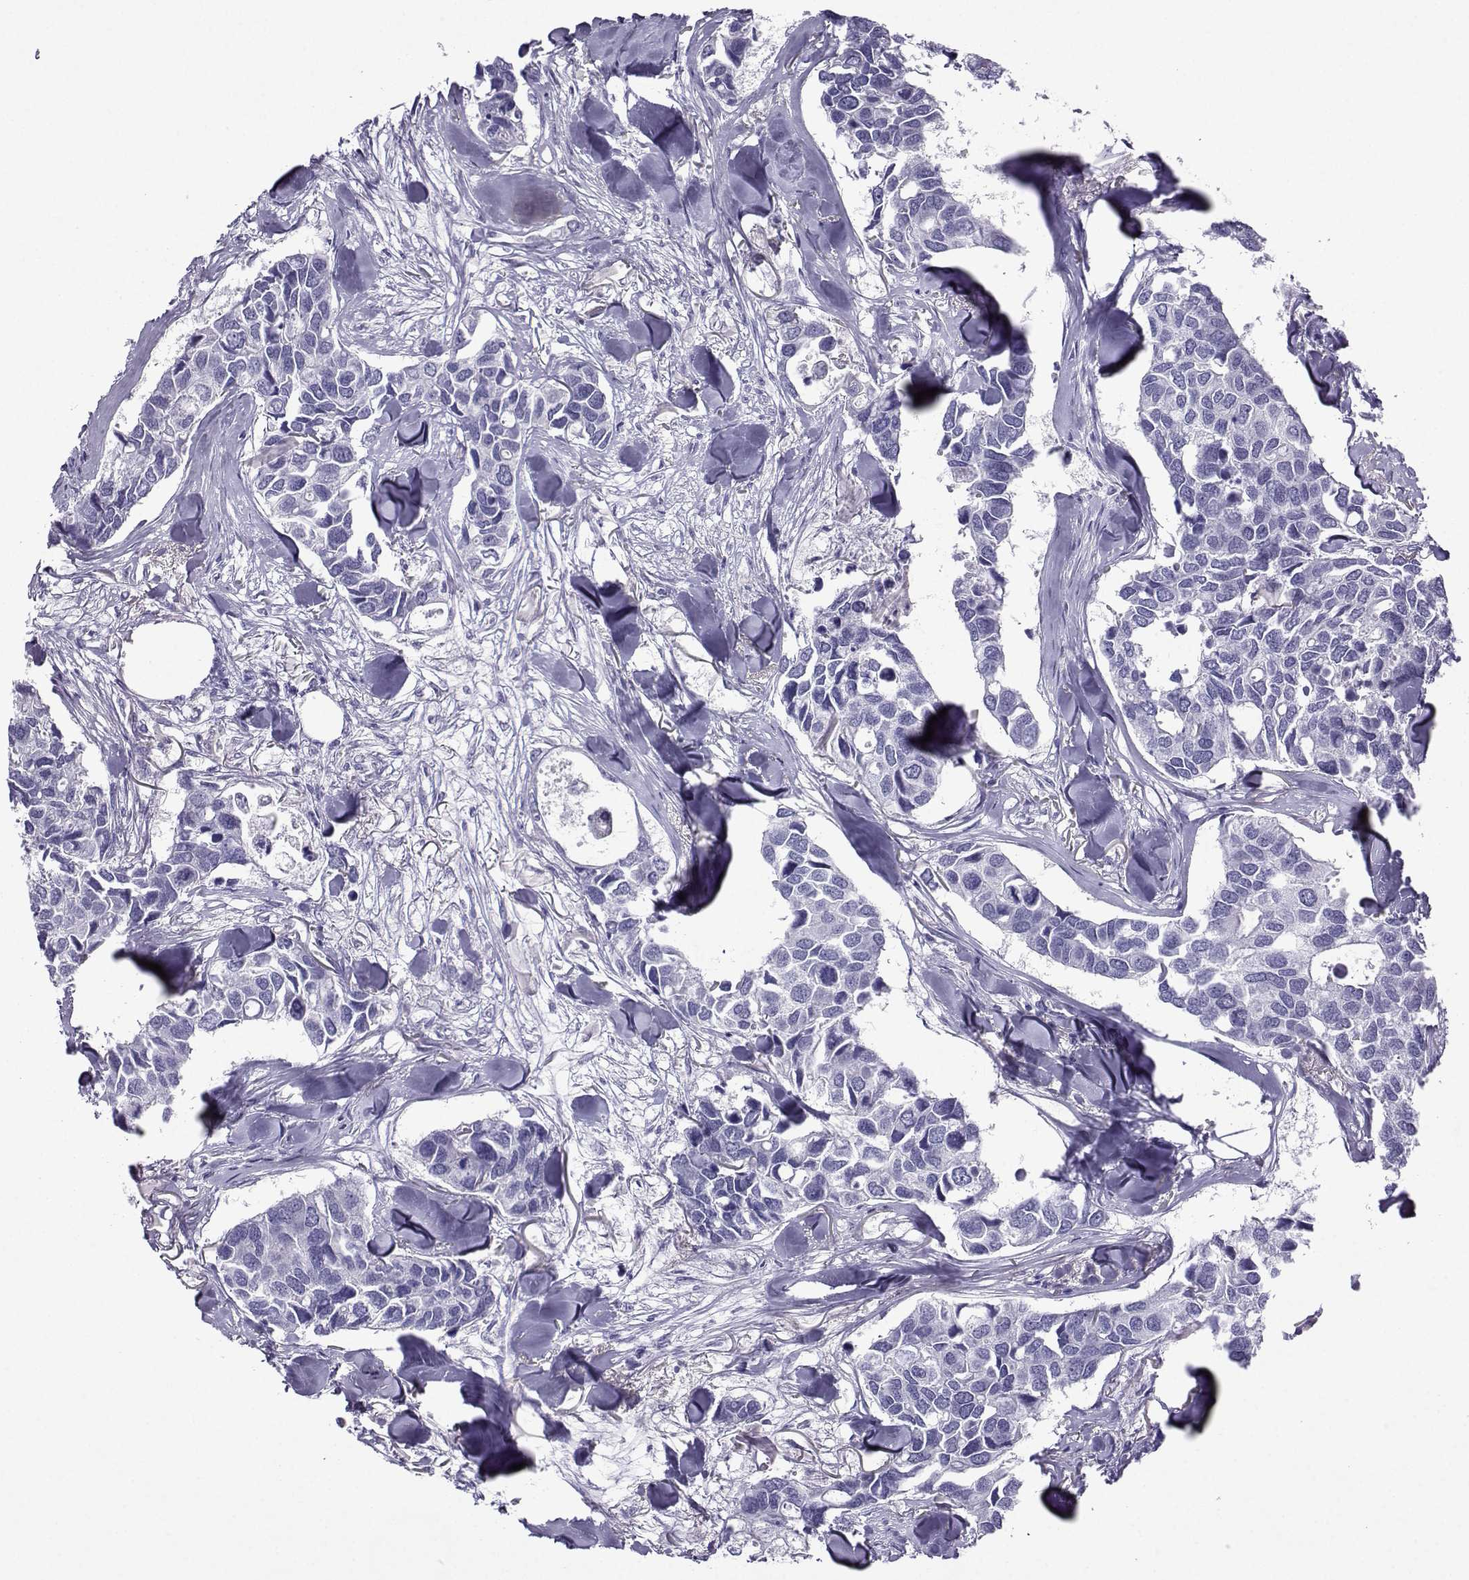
{"staining": {"intensity": "negative", "quantity": "none", "location": "none"}, "tissue": "breast cancer", "cell_type": "Tumor cells", "image_type": "cancer", "snomed": [{"axis": "morphology", "description": "Duct carcinoma"}, {"axis": "topography", "description": "Breast"}], "caption": "High magnification brightfield microscopy of breast cancer (intraductal carcinoma) stained with DAB (brown) and counterstained with hematoxylin (blue): tumor cells show no significant expression.", "gene": "CRYBB1", "patient": {"sex": "female", "age": 83}}